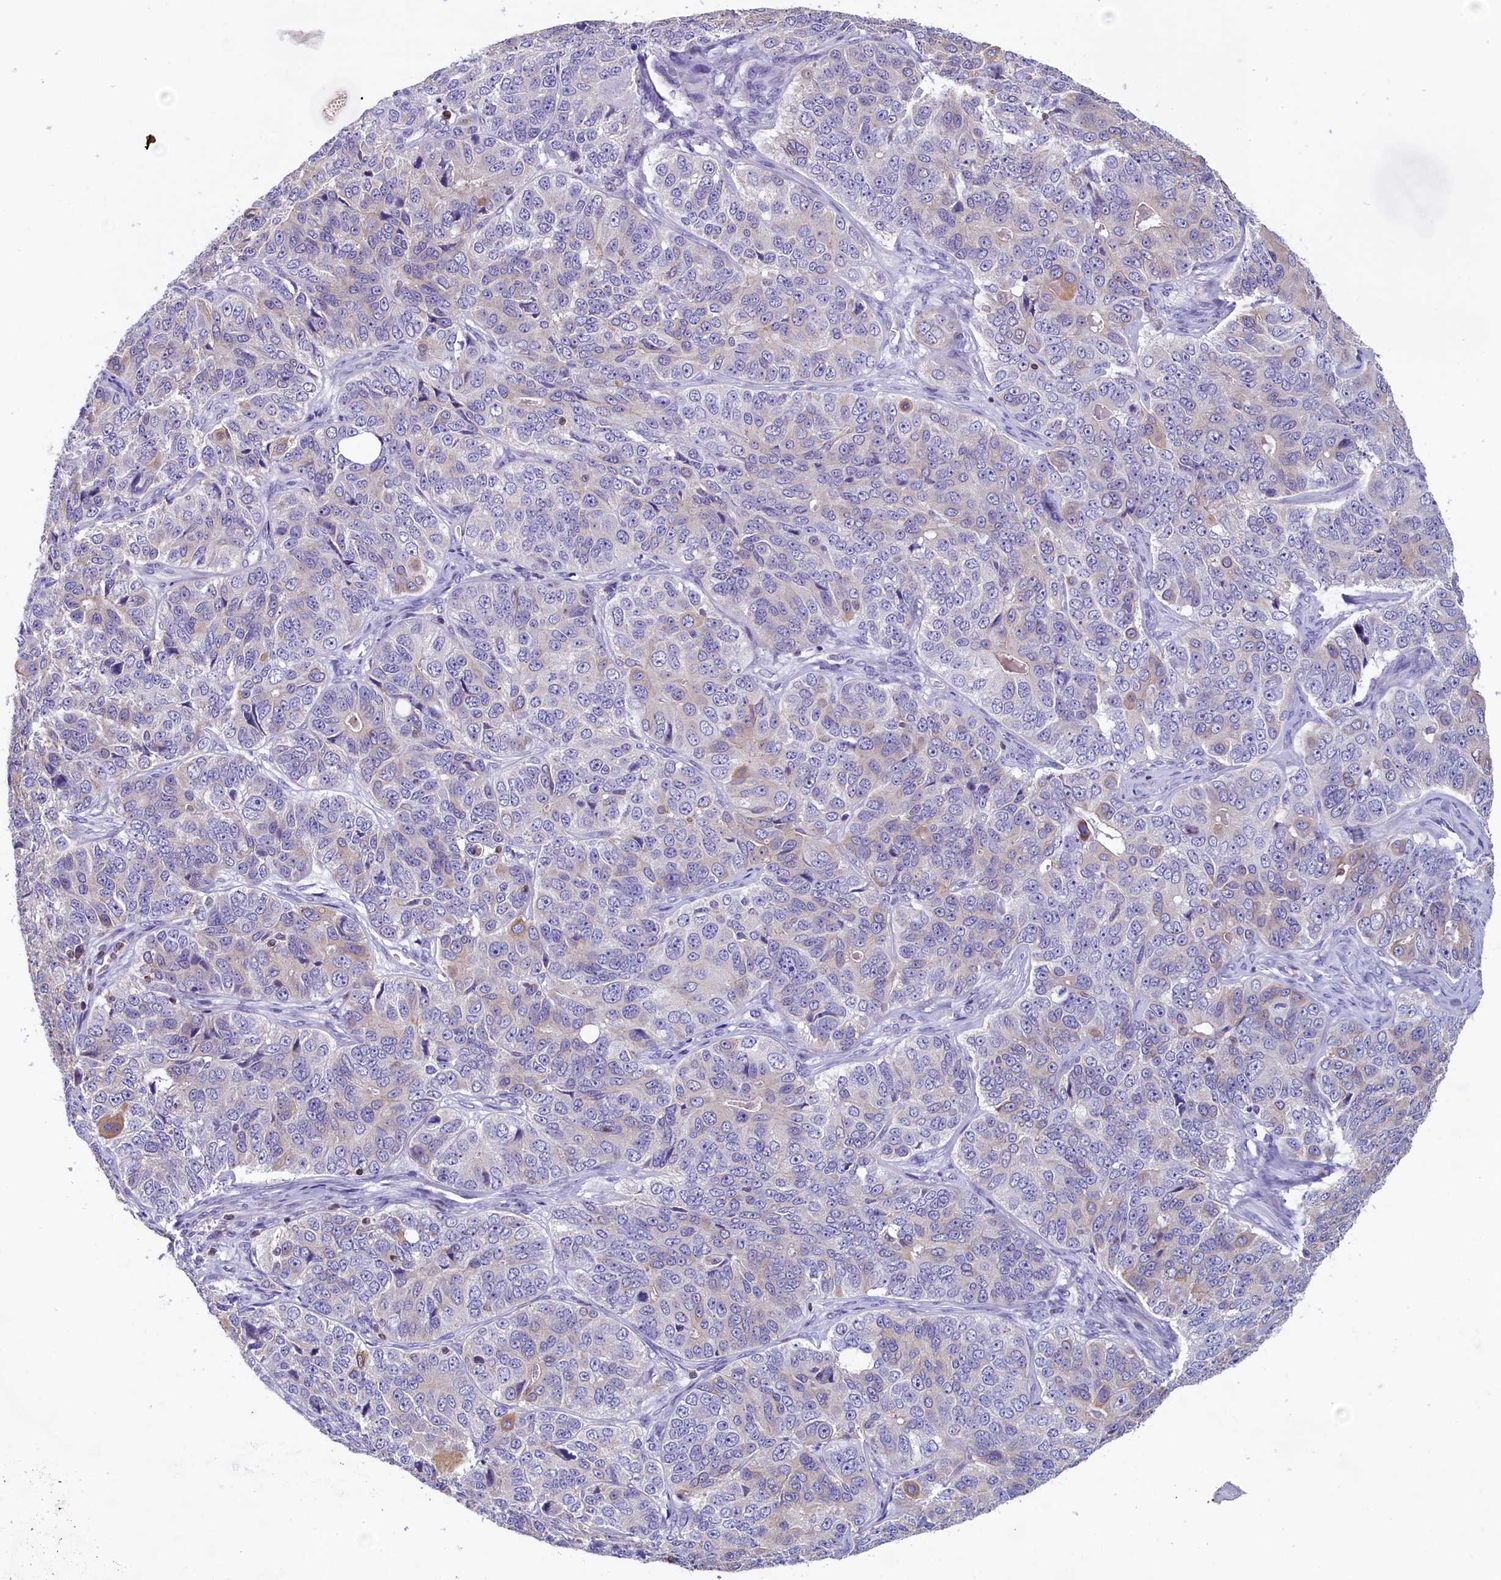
{"staining": {"intensity": "negative", "quantity": "none", "location": "none"}, "tissue": "ovarian cancer", "cell_type": "Tumor cells", "image_type": "cancer", "snomed": [{"axis": "morphology", "description": "Carcinoma, endometroid"}, {"axis": "topography", "description": "Ovary"}], "caption": "Human ovarian endometroid carcinoma stained for a protein using immunohistochemistry shows no staining in tumor cells.", "gene": "TRAF3IP3", "patient": {"sex": "female", "age": 51}}